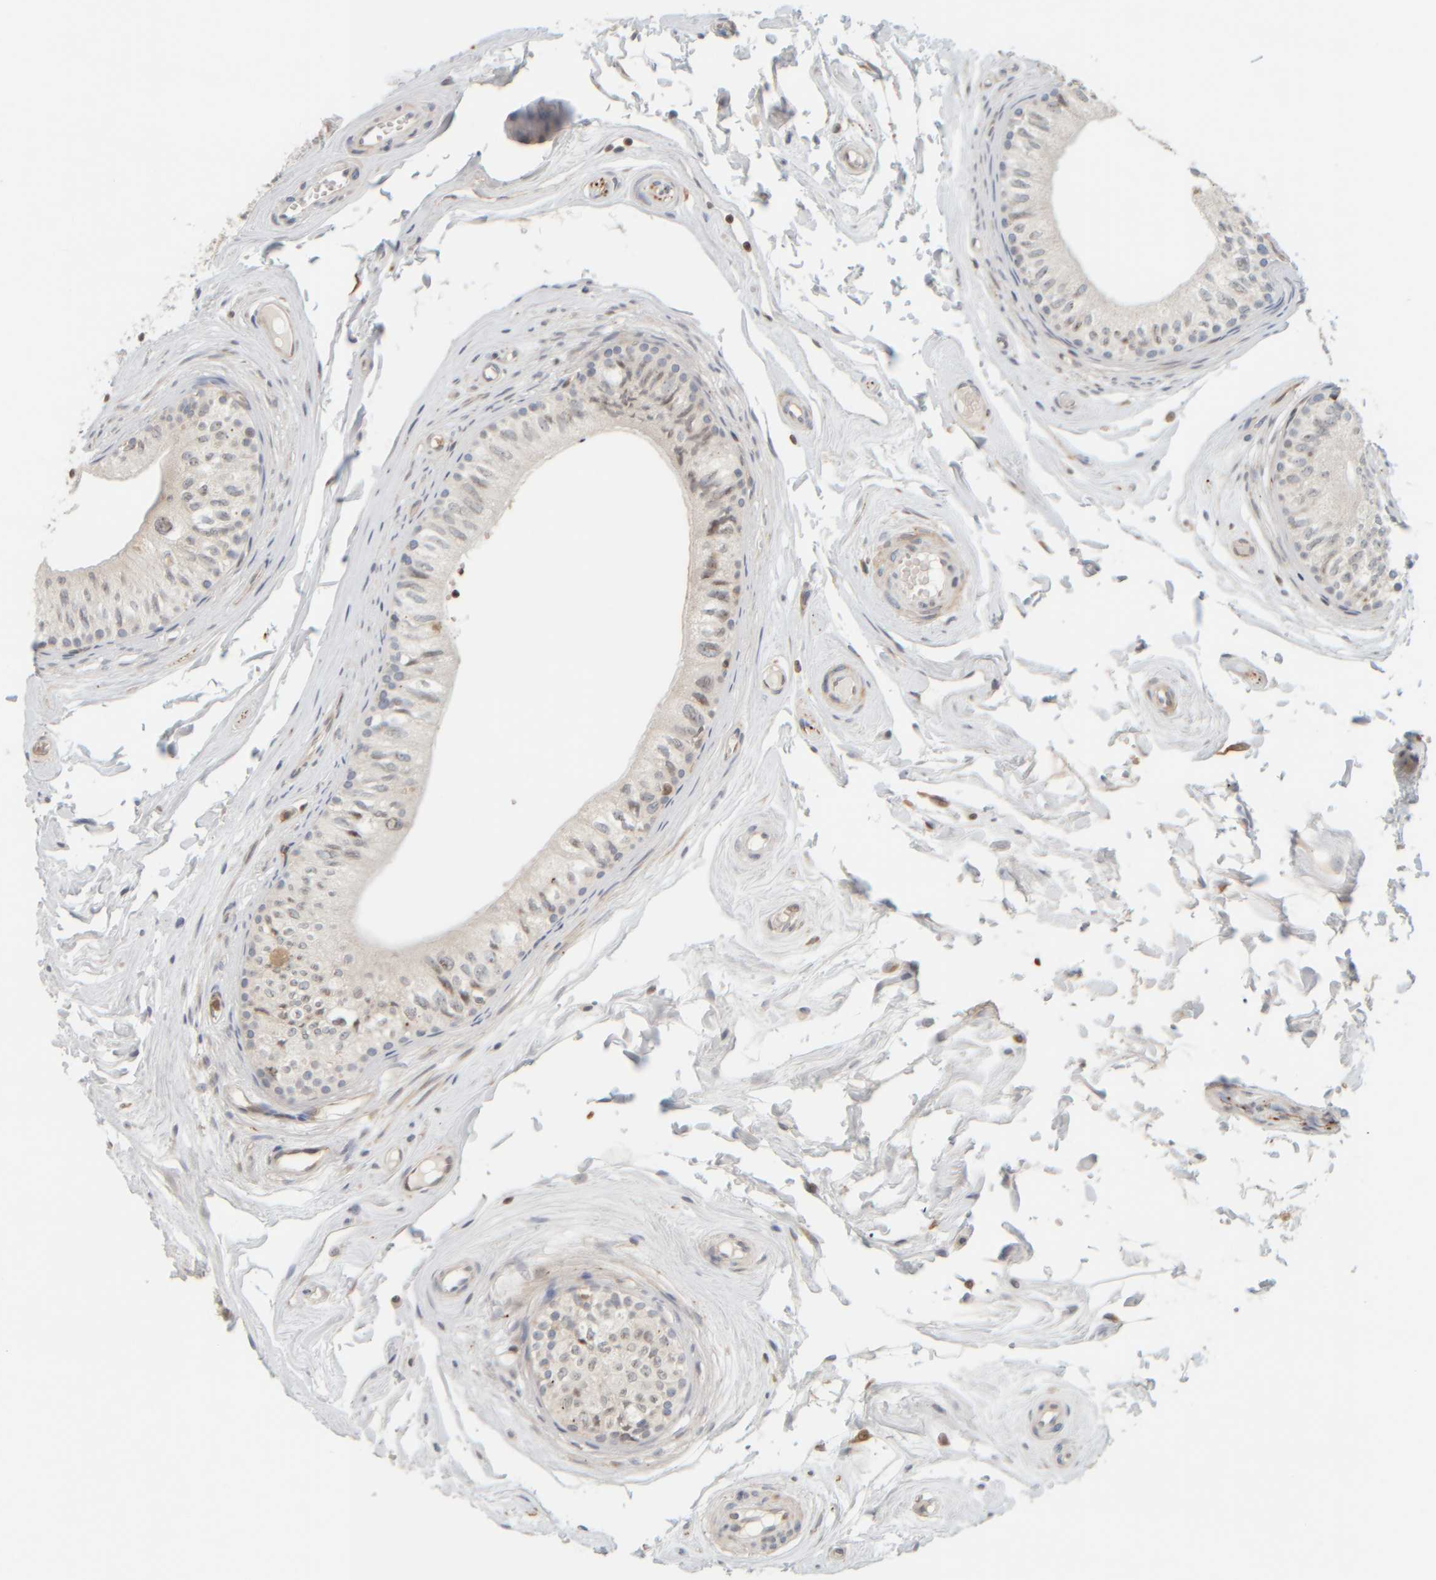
{"staining": {"intensity": "weak", "quantity": "25%-75%", "location": "cytoplasmic/membranous"}, "tissue": "epididymis", "cell_type": "Glandular cells", "image_type": "normal", "snomed": [{"axis": "morphology", "description": "Normal tissue, NOS"}, {"axis": "topography", "description": "Epididymis"}], "caption": "IHC micrograph of normal epididymis: epididymis stained using immunohistochemistry shows low levels of weak protein expression localized specifically in the cytoplasmic/membranous of glandular cells, appearing as a cytoplasmic/membranous brown color.", "gene": "AARSD1", "patient": {"sex": "male", "age": 79}}